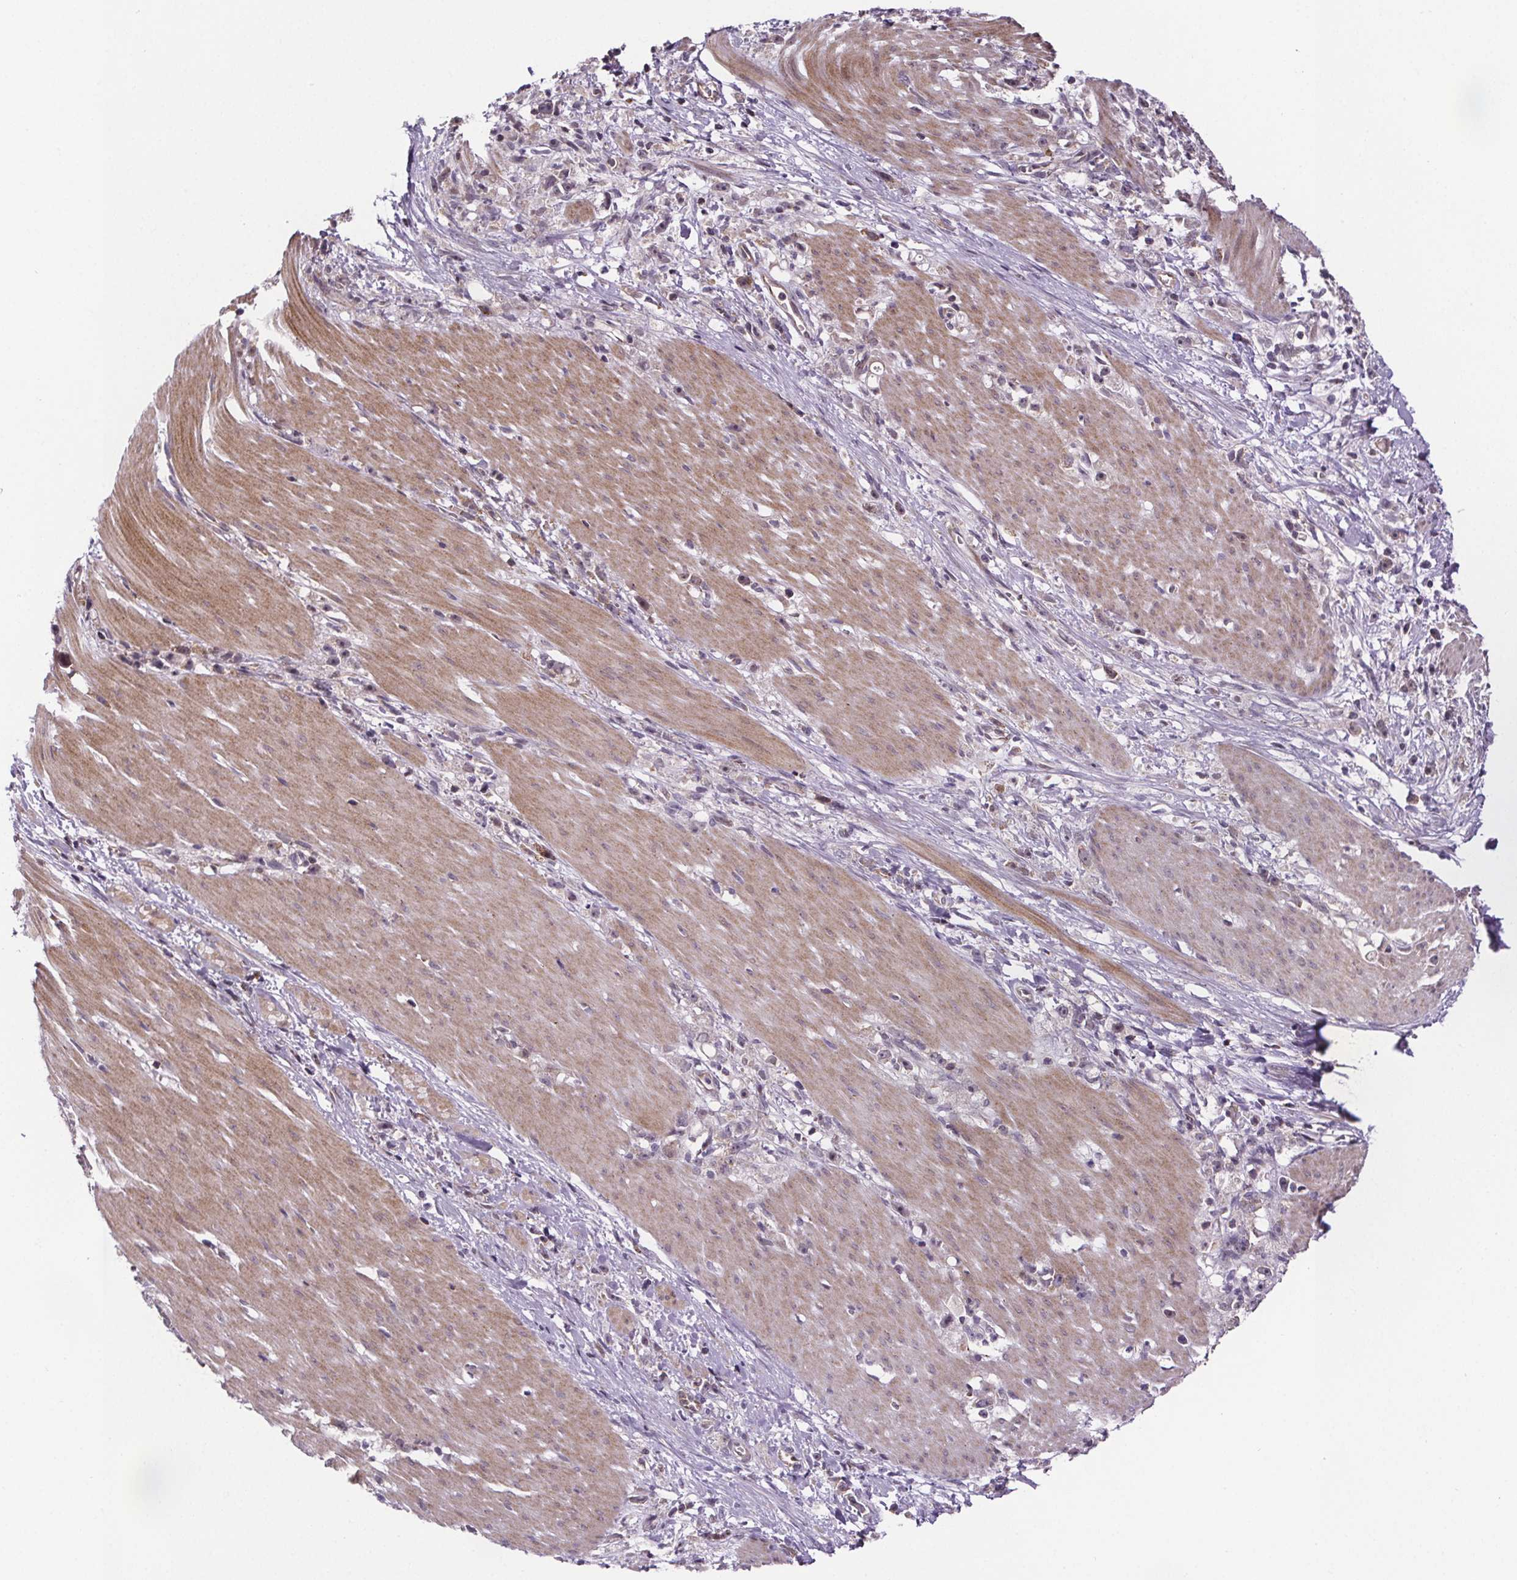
{"staining": {"intensity": "negative", "quantity": "none", "location": "none"}, "tissue": "stomach cancer", "cell_type": "Tumor cells", "image_type": "cancer", "snomed": [{"axis": "morphology", "description": "Adenocarcinoma, NOS"}, {"axis": "topography", "description": "Stomach"}], "caption": "DAB (3,3'-diaminobenzidine) immunohistochemical staining of human stomach adenocarcinoma displays no significant expression in tumor cells.", "gene": "TTC12", "patient": {"sex": "female", "age": 59}}